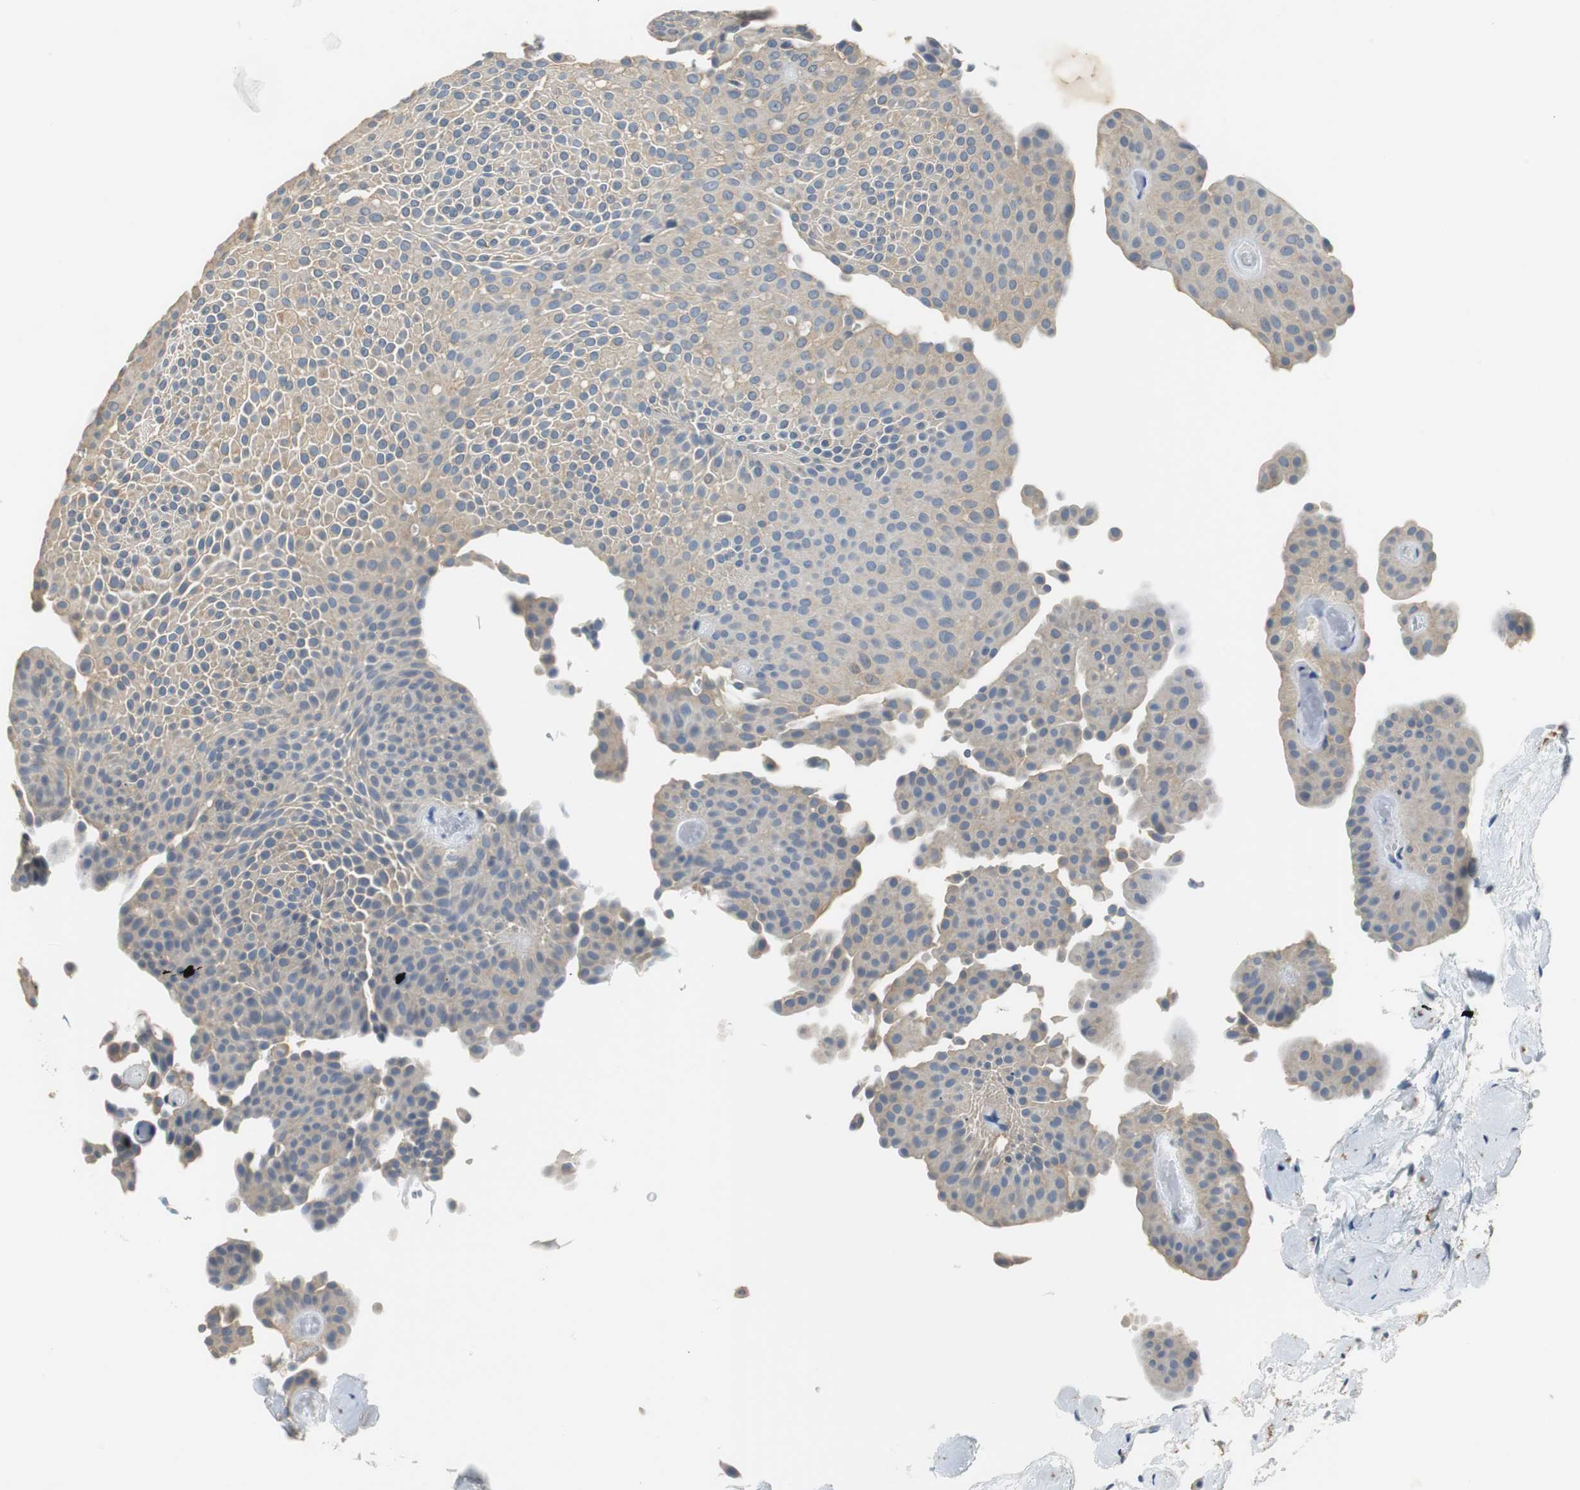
{"staining": {"intensity": "weak", "quantity": ">75%", "location": "cytoplasmic/membranous"}, "tissue": "urothelial cancer", "cell_type": "Tumor cells", "image_type": "cancer", "snomed": [{"axis": "morphology", "description": "Urothelial carcinoma, Low grade"}, {"axis": "topography", "description": "Urinary bladder"}], "caption": "A micrograph of human urothelial carcinoma (low-grade) stained for a protein displays weak cytoplasmic/membranous brown staining in tumor cells.", "gene": "MUC7", "patient": {"sex": "female", "age": 60}}